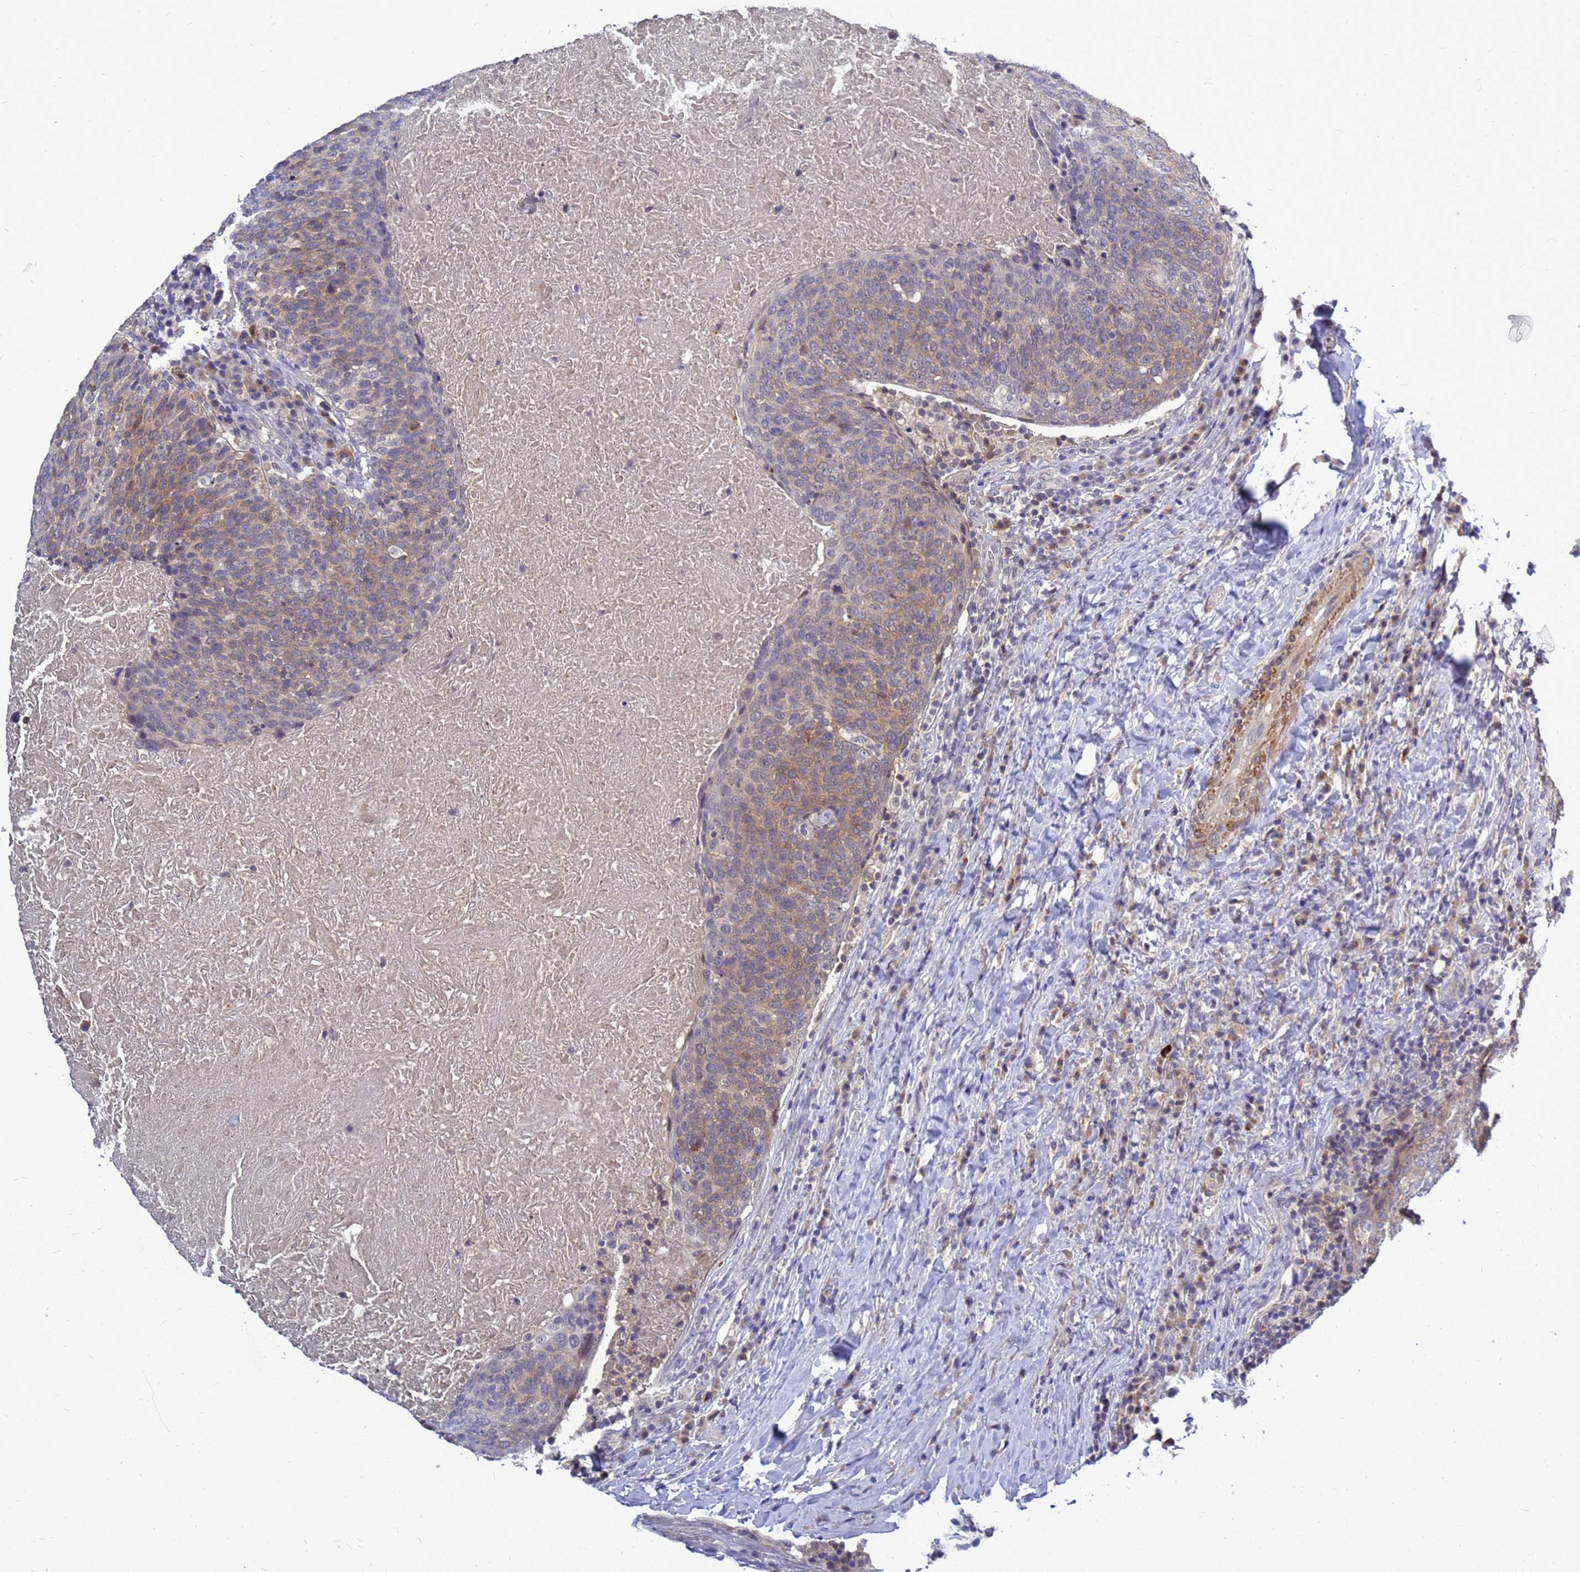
{"staining": {"intensity": "moderate", "quantity": "25%-75%", "location": "cytoplasmic/membranous"}, "tissue": "head and neck cancer", "cell_type": "Tumor cells", "image_type": "cancer", "snomed": [{"axis": "morphology", "description": "Squamous cell carcinoma, NOS"}, {"axis": "morphology", "description": "Squamous cell carcinoma, metastatic, NOS"}, {"axis": "topography", "description": "Lymph node"}, {"axis": "topography", "description": "Head-Neck"}], "caption": "A photomicrograph of head and neck cancer stained for a protein displays moderate cytoplasmic/membranous brown staining in tumor cells. The protein of interest is stained brown, and the nuclei are stained in blue (DAB (3,3'-diaminobenzidine) IHC with brightfield microscopy, high magnification).", "gene": "SRGAP3", "patient": {"sex": "male", "age": 62}}